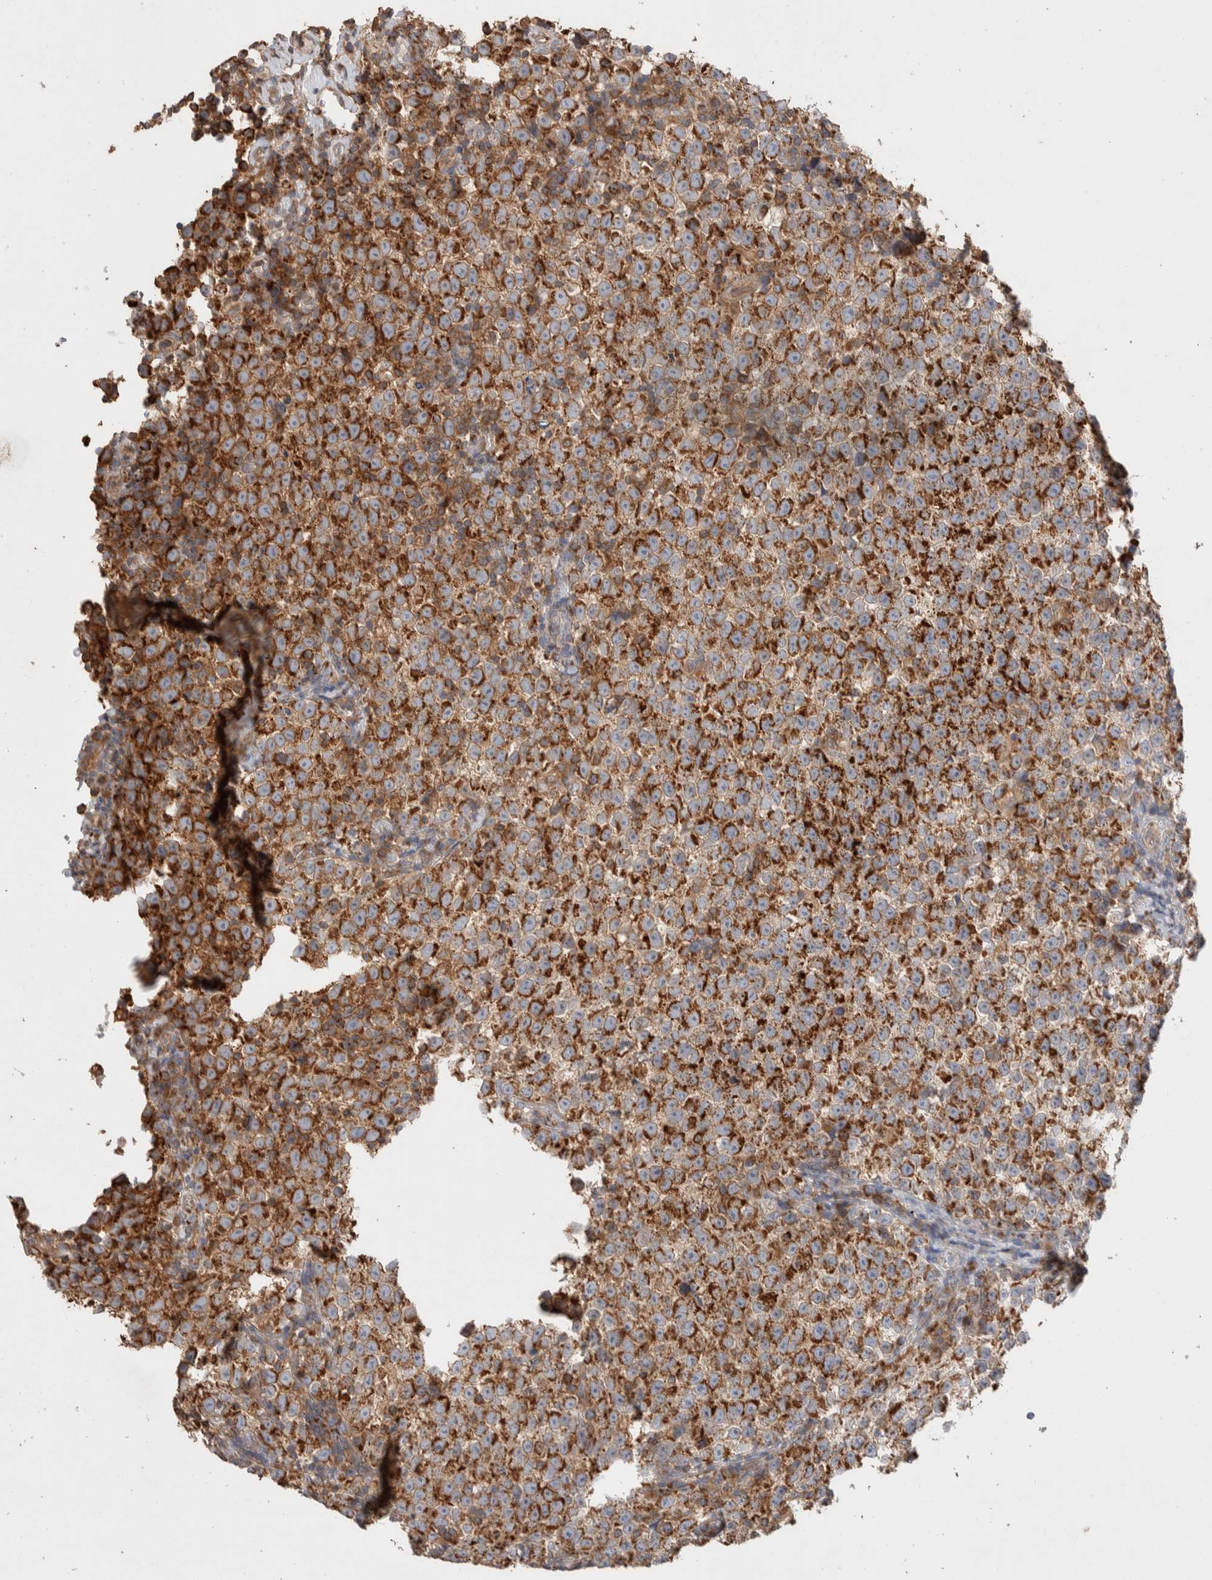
{"staining": {"intensity": "strong", "quantity": ">75%", "location": "cytoplasmic/membranous"}, "tissue": "testis cancer", "cell_type": "Tumor cells", "image_type": "cancer", "snomed": [{"axis": "morphology", "description": "Normal tissue, NOS"}, {"axis": "morphology", "description": "Seminoma, NOS"}, {"axis": "topography", "description": "Testis"}], "caption": "Protein expression by immunohistochemistry shows strong cytoplasmic/membranous expression in about >75% of tumor cells in testis cancer (seminoma). (Stains: DAB in brown, nuclei in blue, Microscopy: brightfield microscopy at high magnification).", "gene": "DEPTOR", "patient": {"sex": "male", "age": 43}}